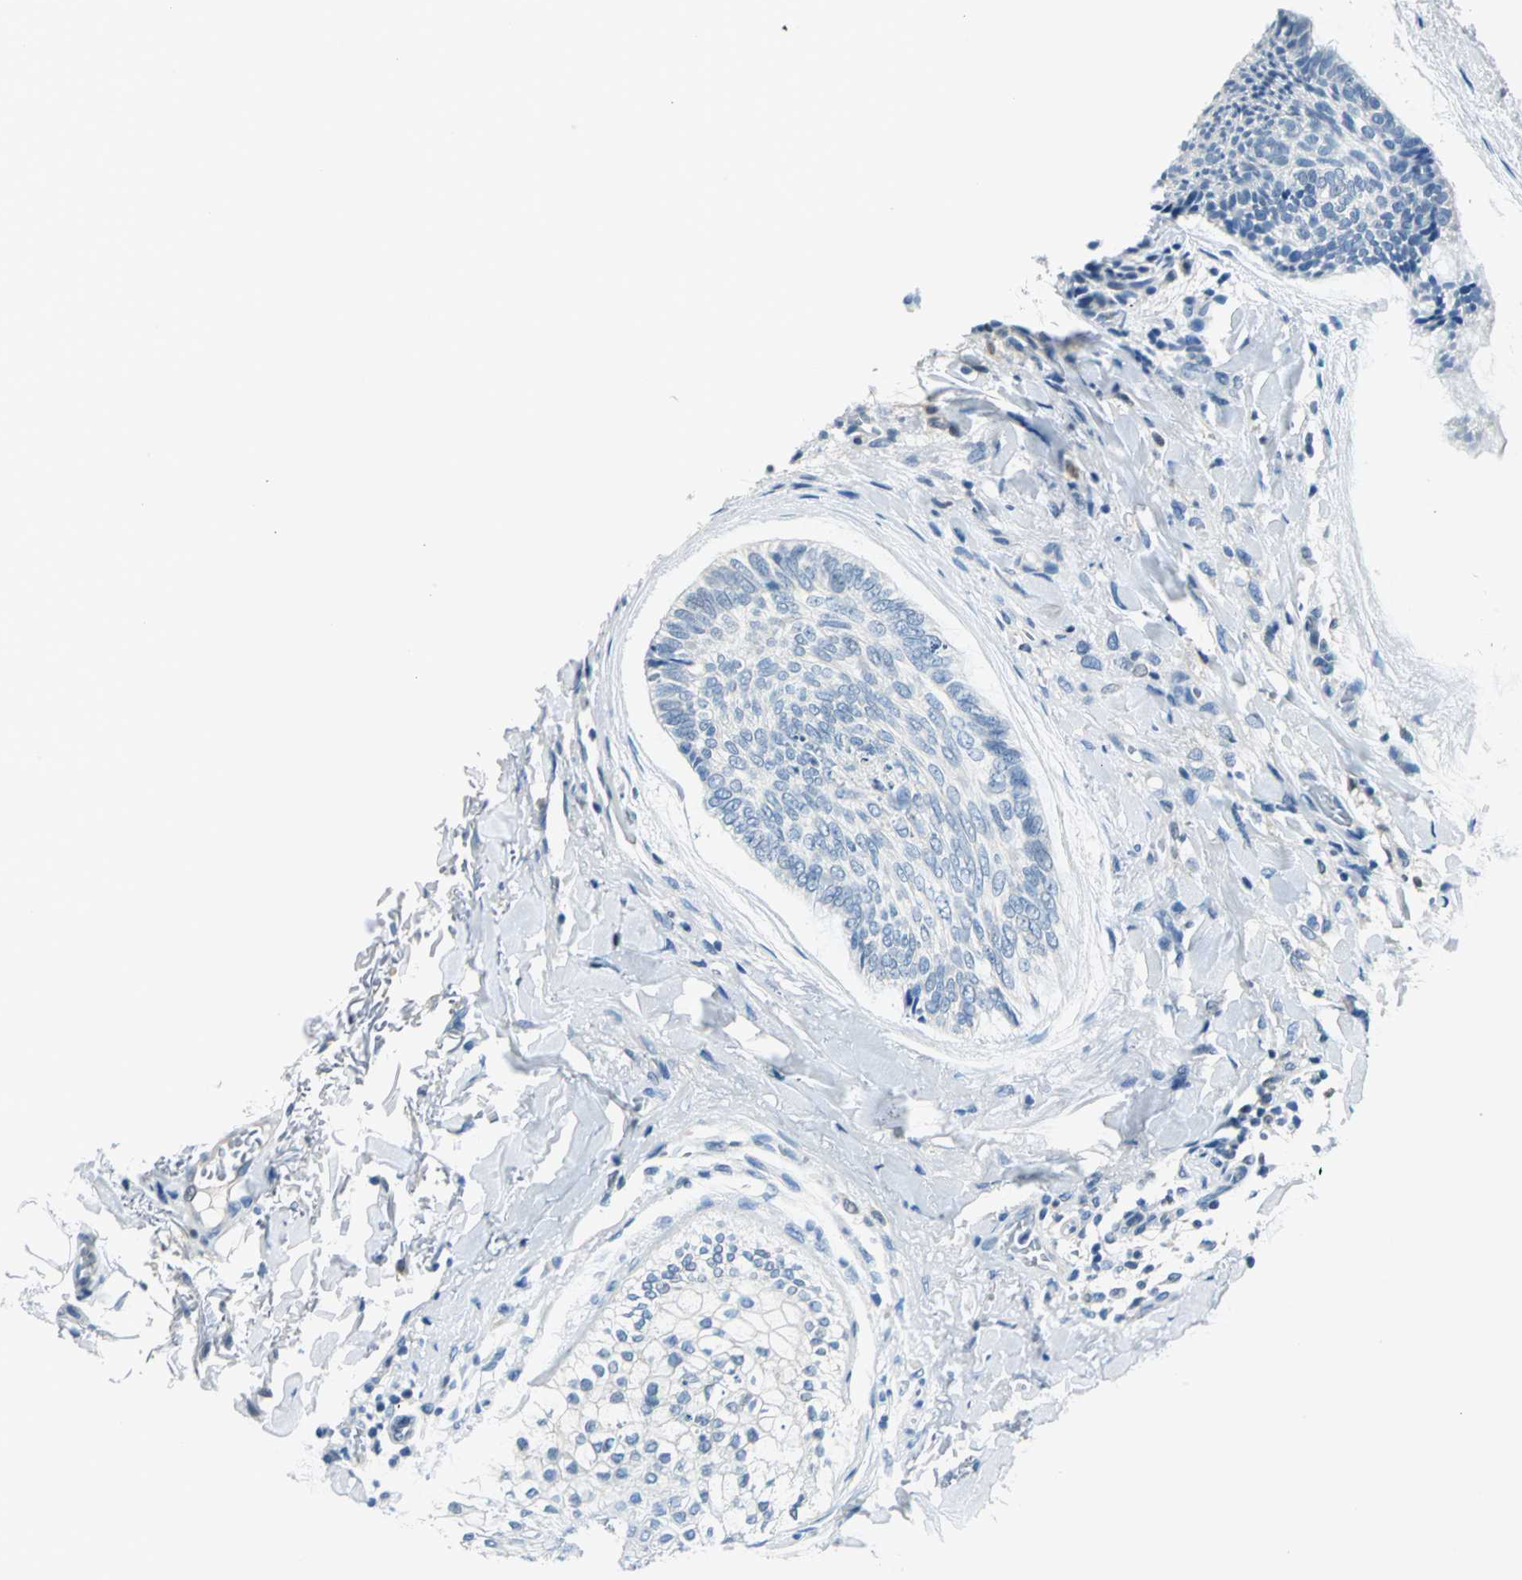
{"staining": {"intensity": "negative", "quantity": "none", "location": "none"}, "tissue": "skin cancer", "cell_type": "Tumor cells", "image_type": "cancer", "snomed": [{"axis": "morphology", "description": "Normal tissue, NOS"}, {"axis": "morphology", "description": "Basal cell carcinoma"}, {"axis": "topography", "description": "Skin"}], "caption": "This is a histopathology image of immunohistochemistry staining of skin cancer (basal cell carcinoma), which shows no expression in tumor cells. The staining is performed using DAB (3,3'-diaminobenzidine) brown chromogen with nuclei counter-stained in using hematoxylin.", "gene": "AKR1A1", "patient": {"sex": "female", "age": 71}}